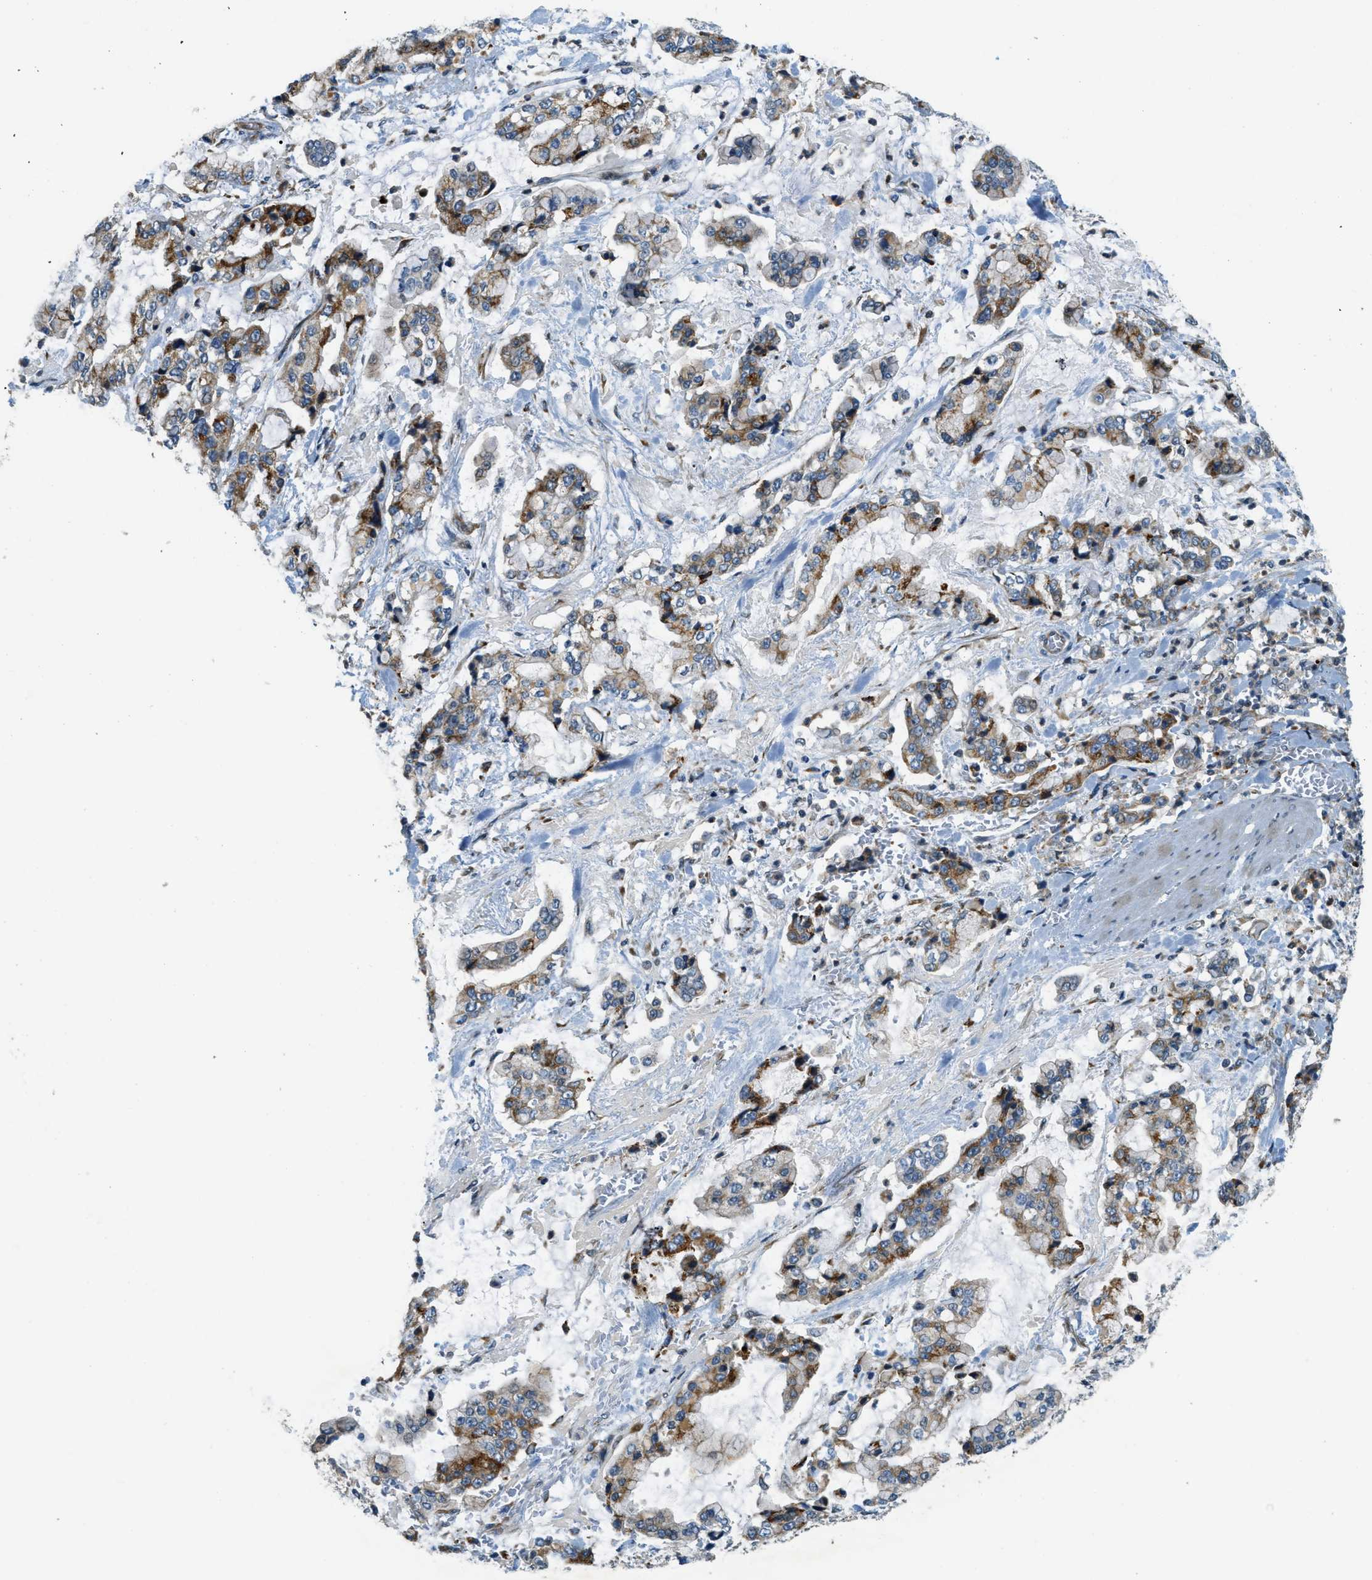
{"staining": {"intensity": "moderate", "quantity": ">75%", "location": "cytoplasmic/membranous"}, "tissue": "stomach cancer", "cell_type": "Tumor cells", "image_type": "cancer", "snomed": [{"axis": "morphology", "description": "Normal tissue, NOS"}, {"axis": "morphology", "description": "Adenocarcinoma, NOS"}, {"axis": "topography", "description": "Stomach, upper"}, {"axis": "topography", "description": "Stomach"}], "caption": "Stomach adenocarcinoma was stained to show a protein in brown. There is medium levels of moderate cytoplasmic/membranous positivity in approximately >75% of tumor cells. The protein is stained brown, and the nuclei are stained in blue (DAB (3,3'-diaminobenzidine) IHC with brightfield microscopy, high magnification).", "gene": "HERC2", "patient": {"sex": "male", "age": 76}}